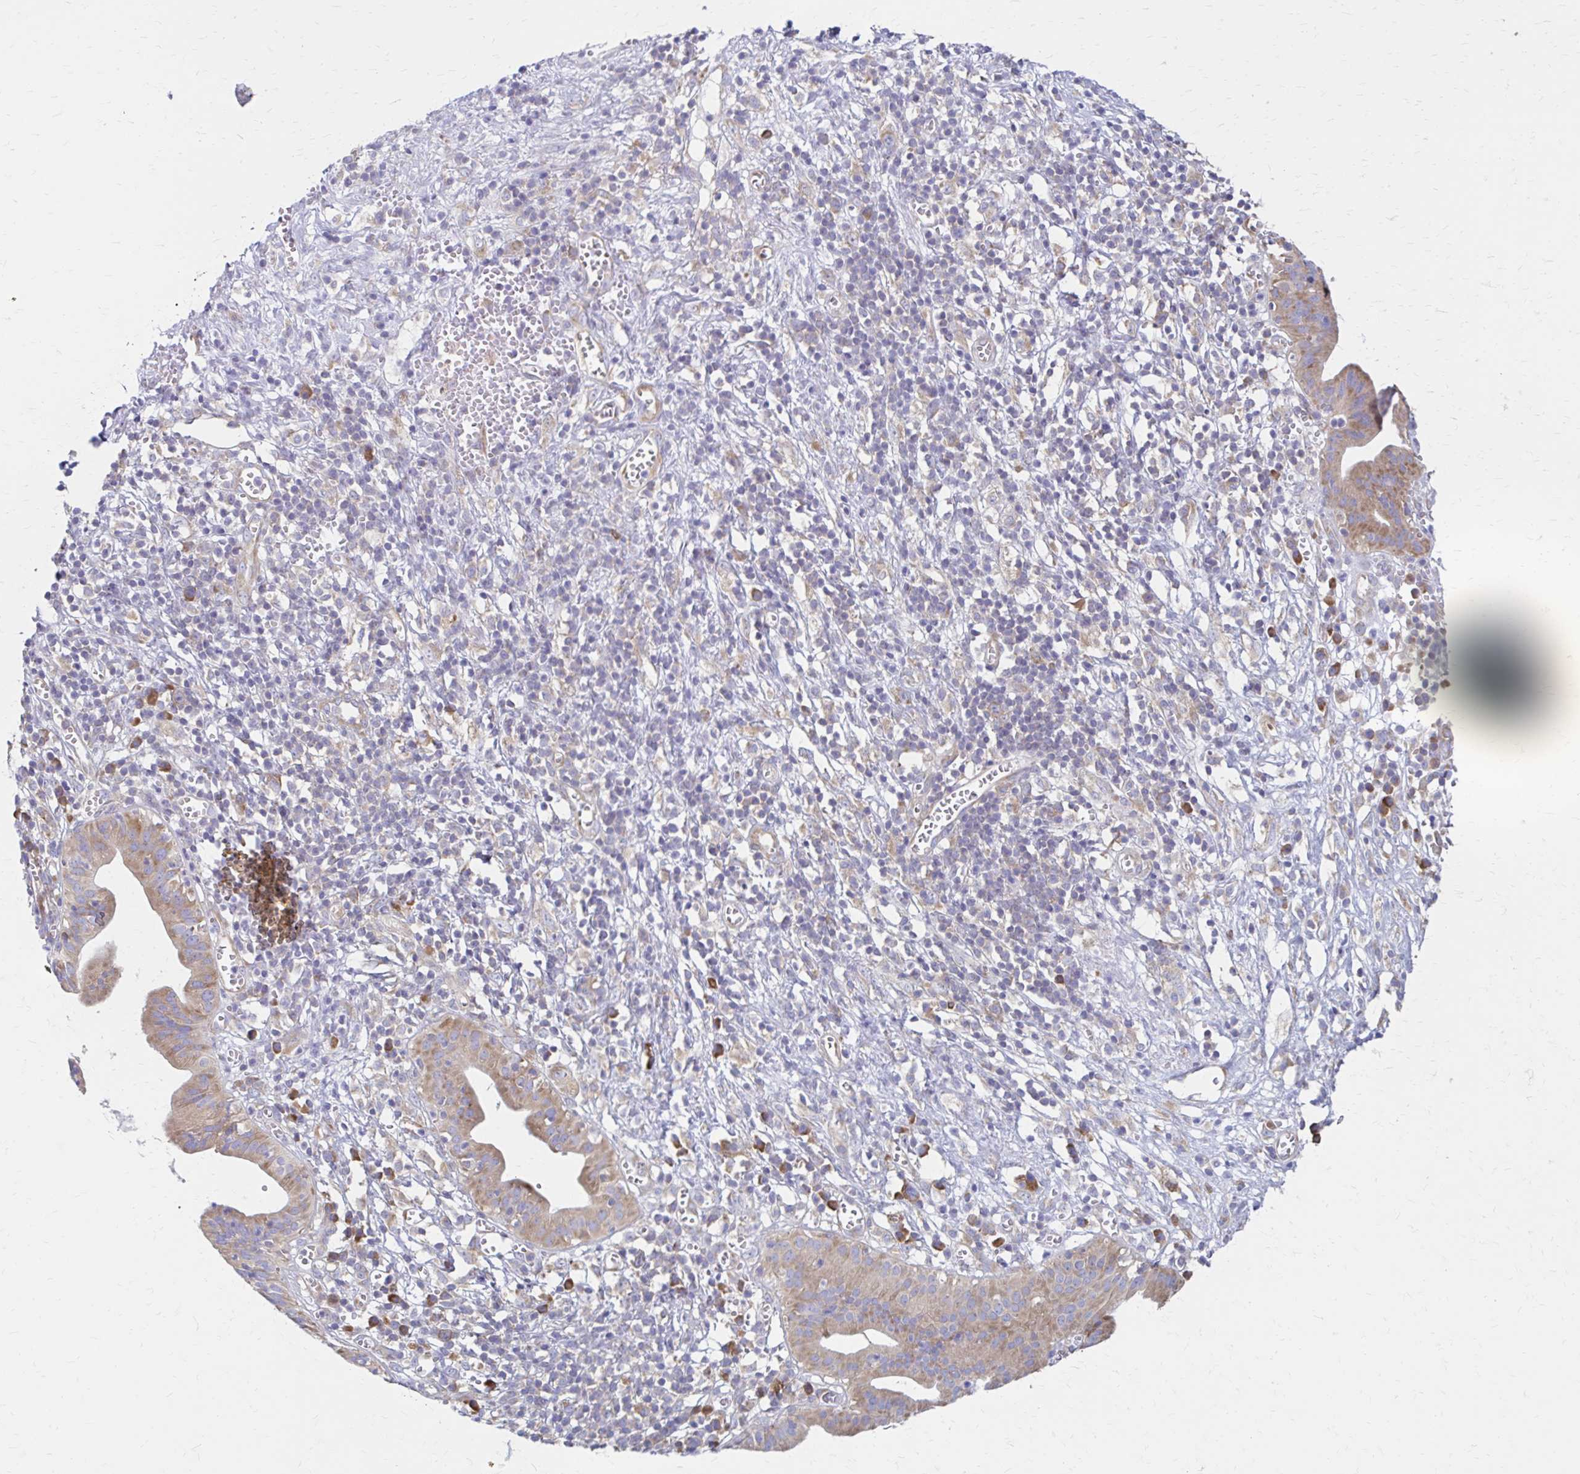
{"staining": {"intensity": "moderate", "quantity": ">75%", "location": "cytoplasmic/membranous"}, "tissue": "pancreatic cancer", "cell_type": "Tumor cells", "image_type": "cancer", "snomed": [{"axis": "morphology", "description": "Adenocarcinoma, NOS"}, {"axis": "topography", "description": "Pancreas"}], "caption": "Moderate cytoplasmic/membranous expression is appreciated in about >75% of tumor cells in adenocarcinoma (pancreatic).", "gene": "RPL27A", "patient": {"sex": "female", "age": 73}}